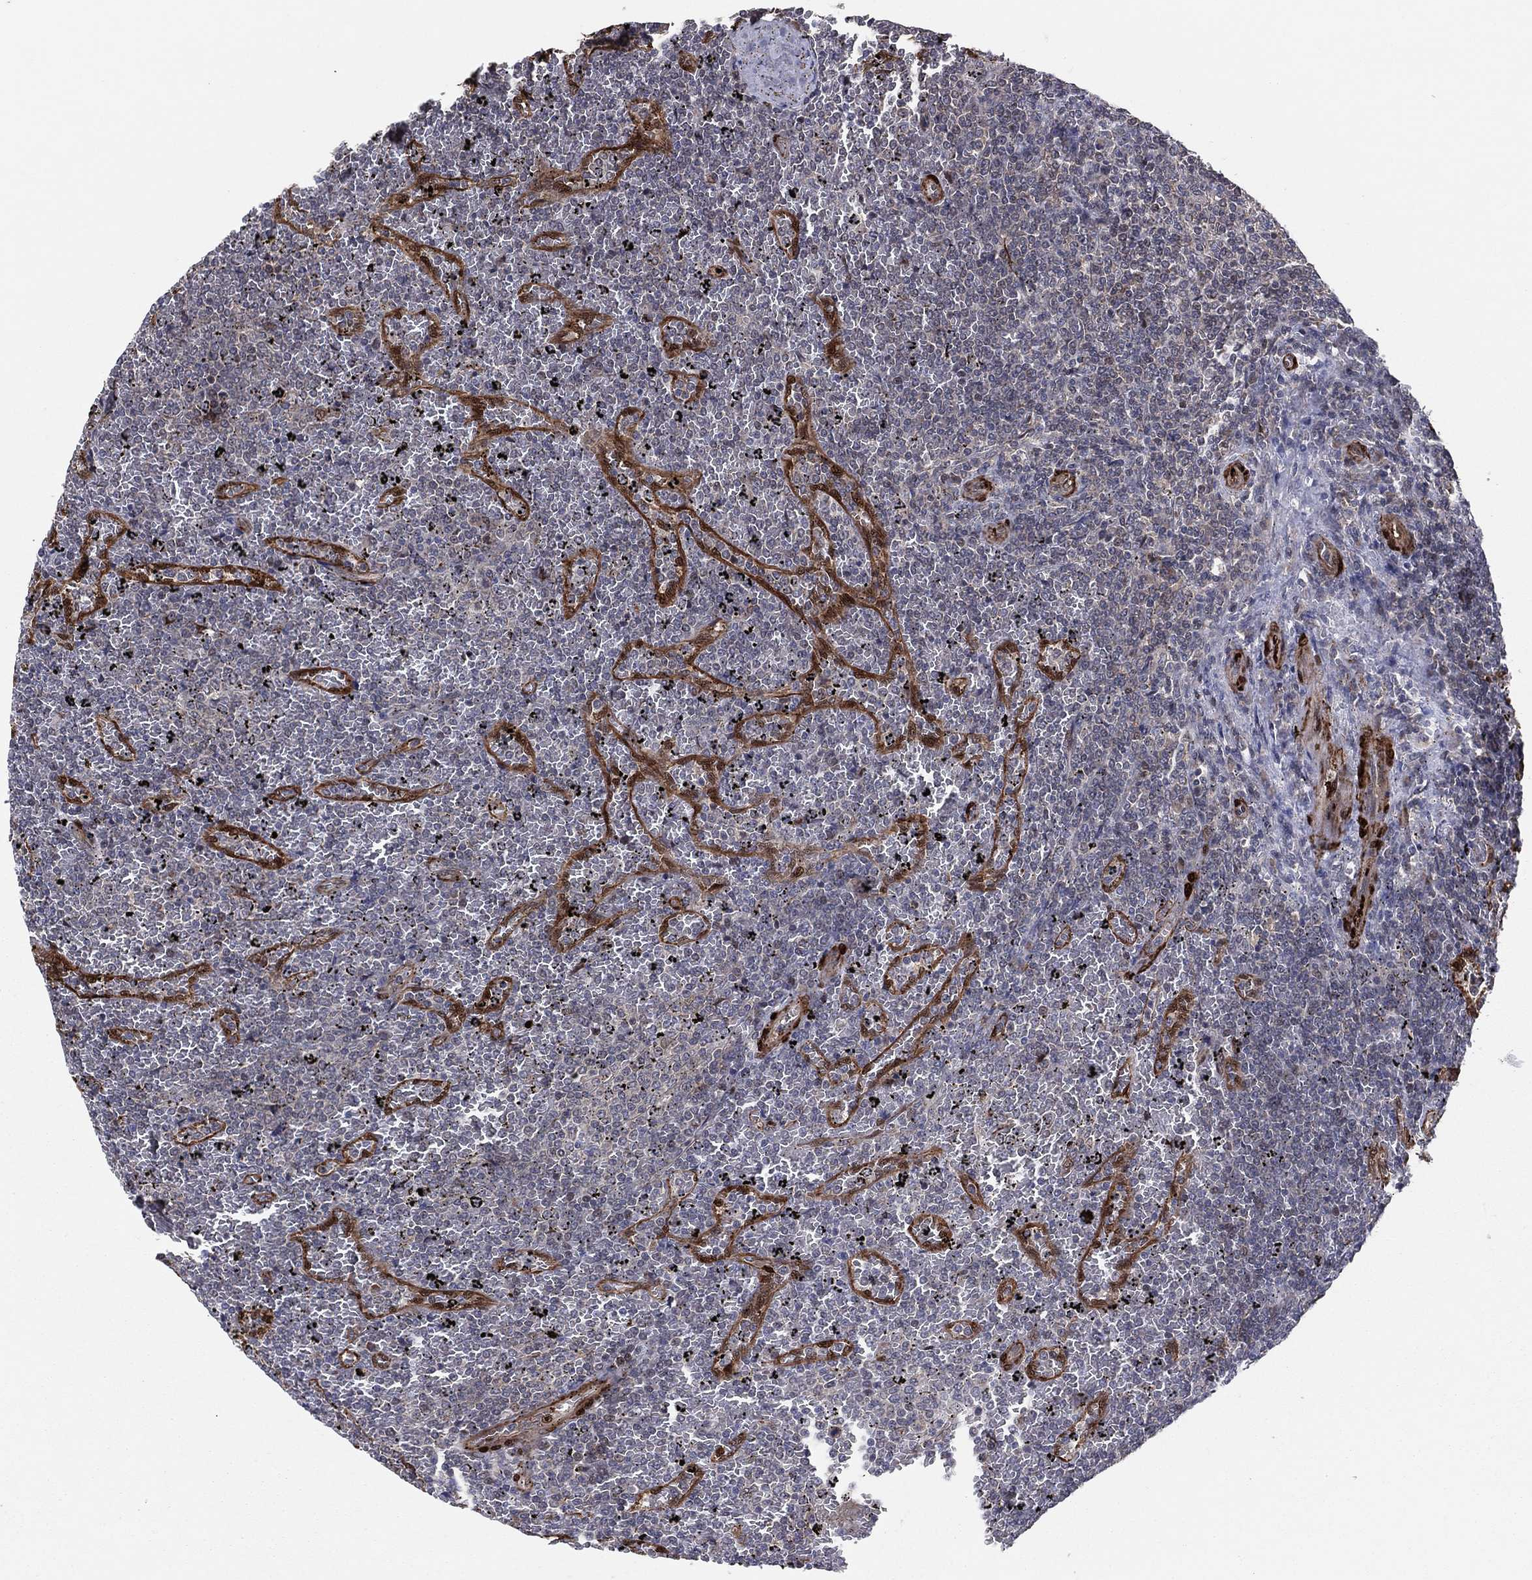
{"staining": {"intensity": "negative", "quantity": "none", "location": "none"}, "tissue": "lymphoma", "cell_type": "Tumor cells", "image_type": "cancer", "snomed": [{"axis": "morphology", "description": "Malignant lymphoma, non-Hodgkin's type, Low grade"}, {"axis": "topography", "description": "Spleen"}], "caption": "Tumor cells are negative for protein expression in human lymphoma.", "gene": "SNCG", "patient": {"sex": "female", "age": 77}}